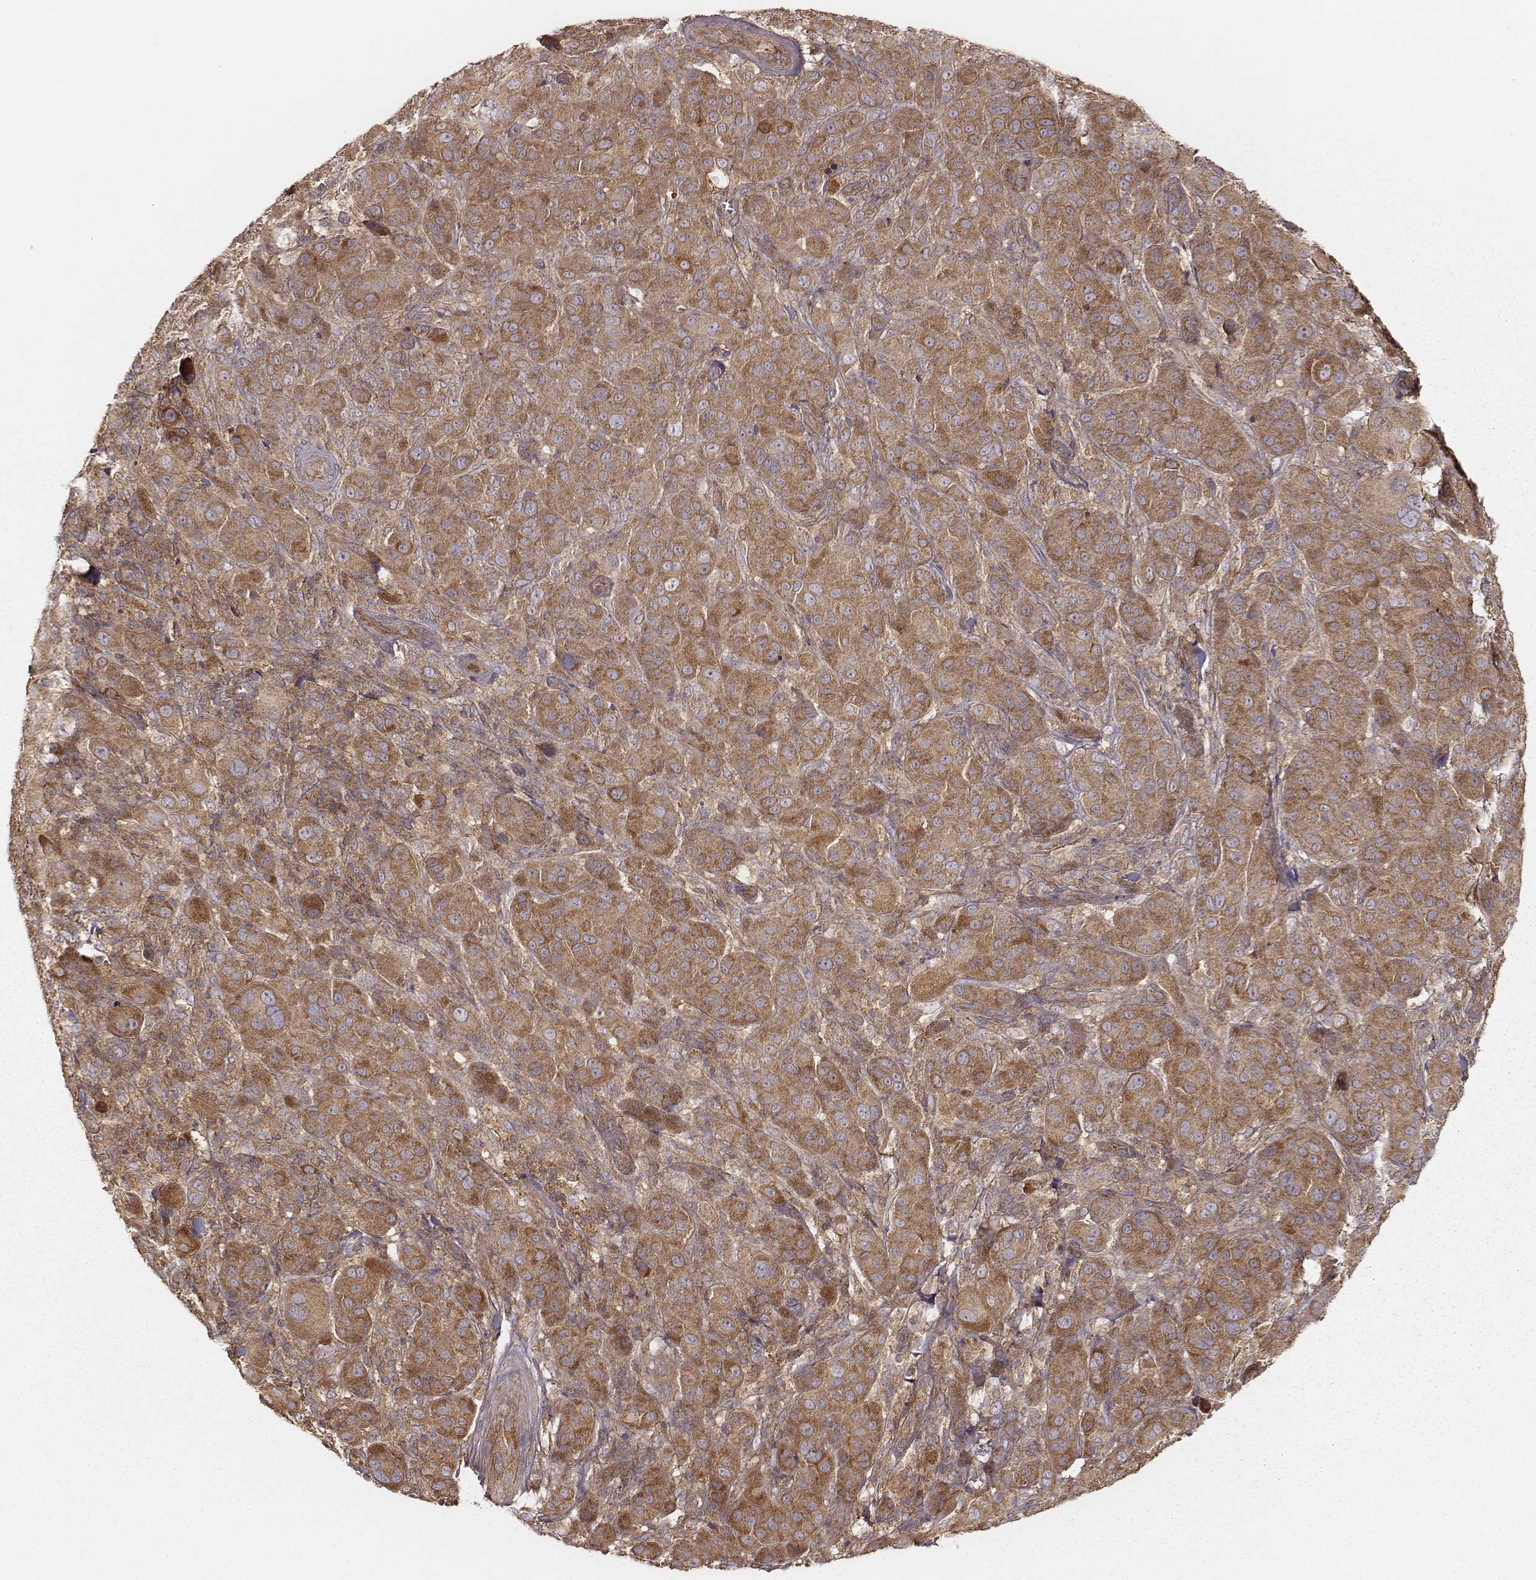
{"staining": {"intensity": "moderate", "quantity": ">75%", "location": "cytoplasmic/membranous"}, "tissue": "melanoma", "cell_type": "Tumor cells", "image_type": "cancer", "snomed": [{"axis": "morphology", "description": "Malignant melanoma, NOS"}, {"axis": "topography", "description": "Skin"}], "caption": "Immunohistochemistry (IHC) staining of malignant melanoma, which demonstrates medium levels of moderate cytoplasmic/membranous staining in approximately >75% of tumor cells indicating moderate cytoplasmic/membranous protein staining. The staining was performed using DAB (3,3'-diaminobenzidine) (brown) for protein detection and nuclei were counterstained in hematoxylin (blue).", "gene": "CARS1", "patient": {"sex": "female", "age": 87}}